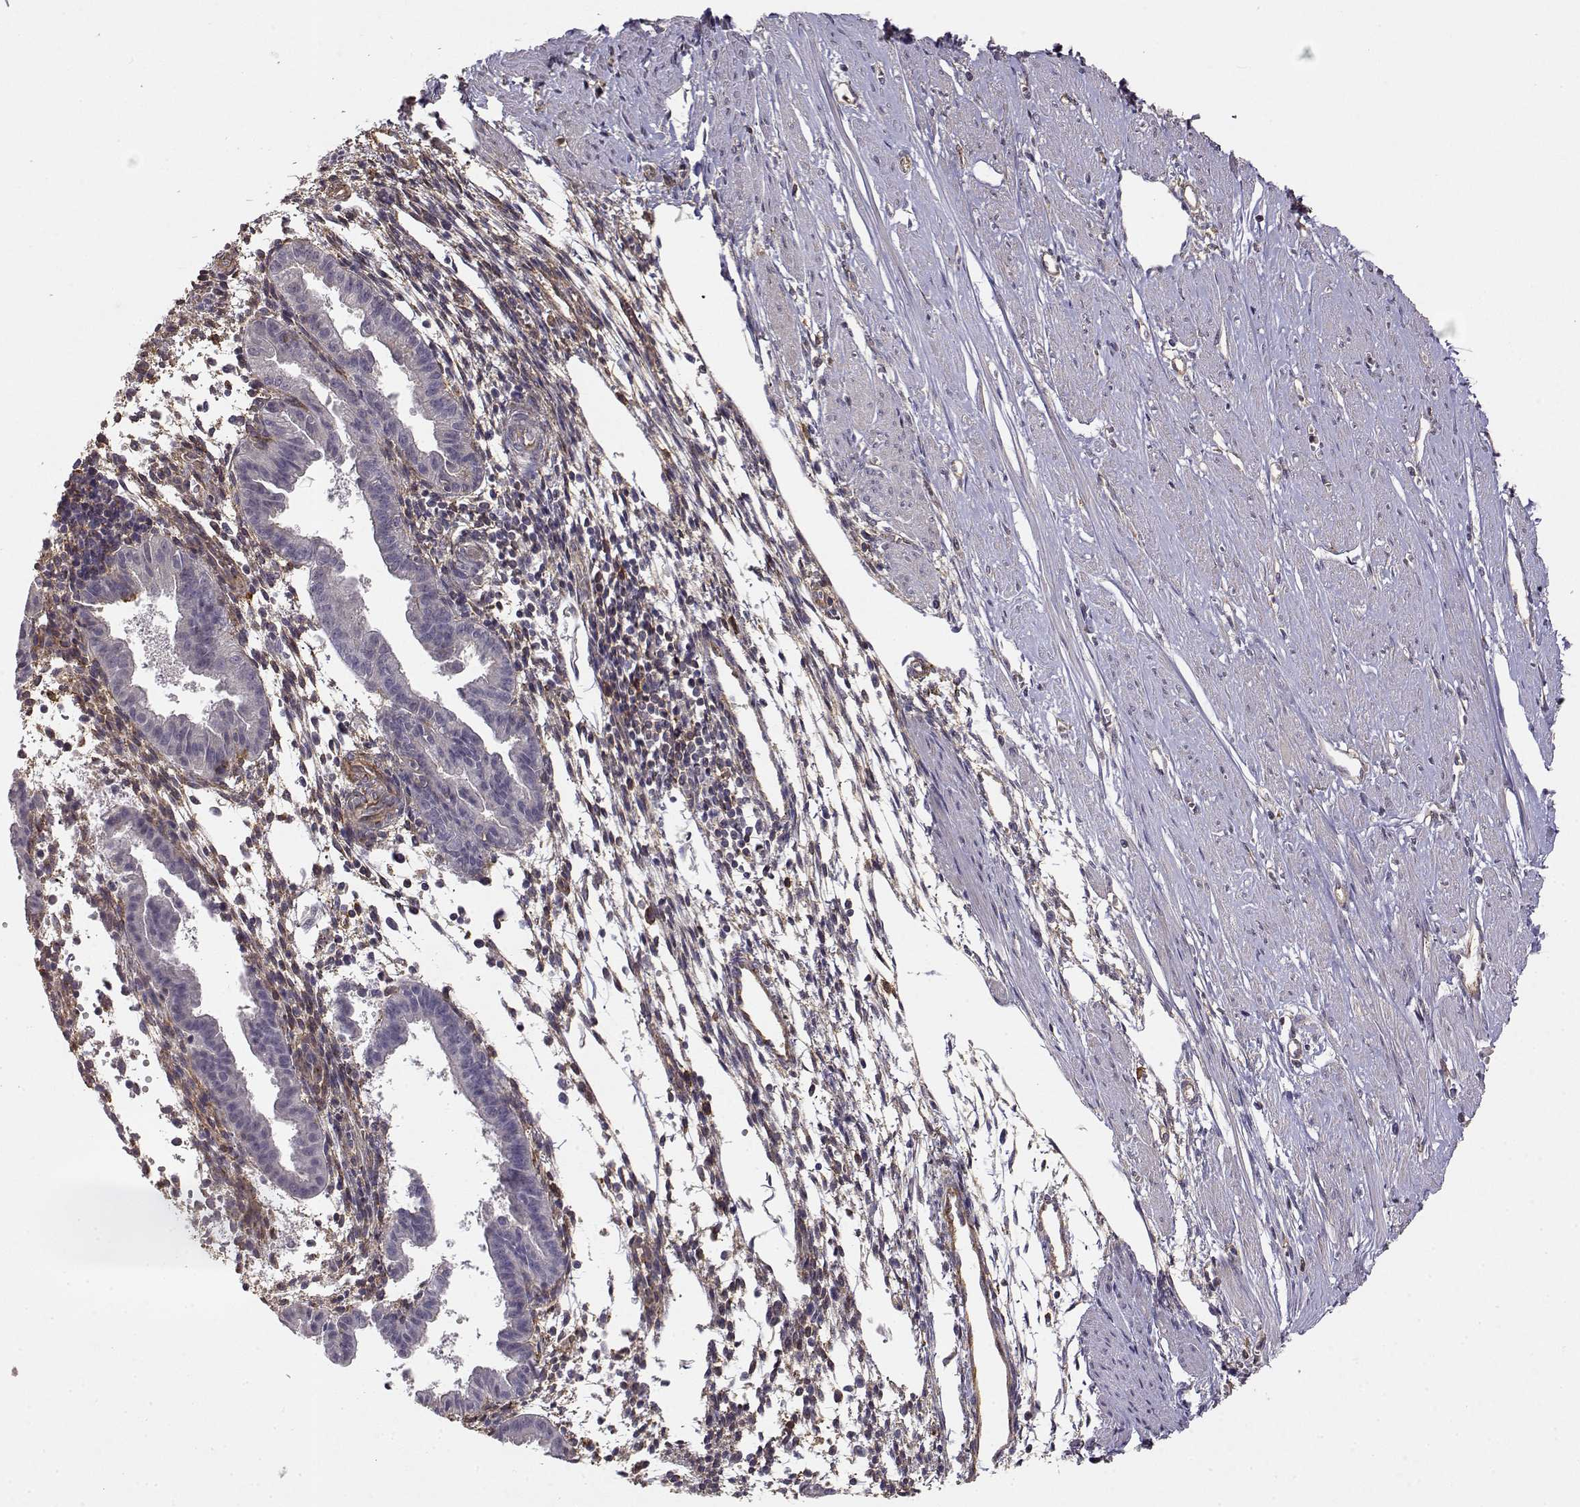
{"staining": {"intensity": "weak", "quantity": "<25%", "location": "cytoplasmic/membranous"}, "tissue": "endometrium", "cell_type": "Cells in endometrial stroma", "image_type": "normal", "snomed": [{"axis": "morphology", "description": "Normal tissue, NOS"}, {"axis": "topography", "description": "Endometrium"}], "caption": "High power microscopy micrograph of an IHC micrograph of normal endometrium, revealing no significant staining in cells in endometrial stroma. (DAB (3,3'-diaminobenzidine) IHC with hematoxylin counter stain).", "gene": "IFITM1", "patient": {"sex": "female", "age": 37}}